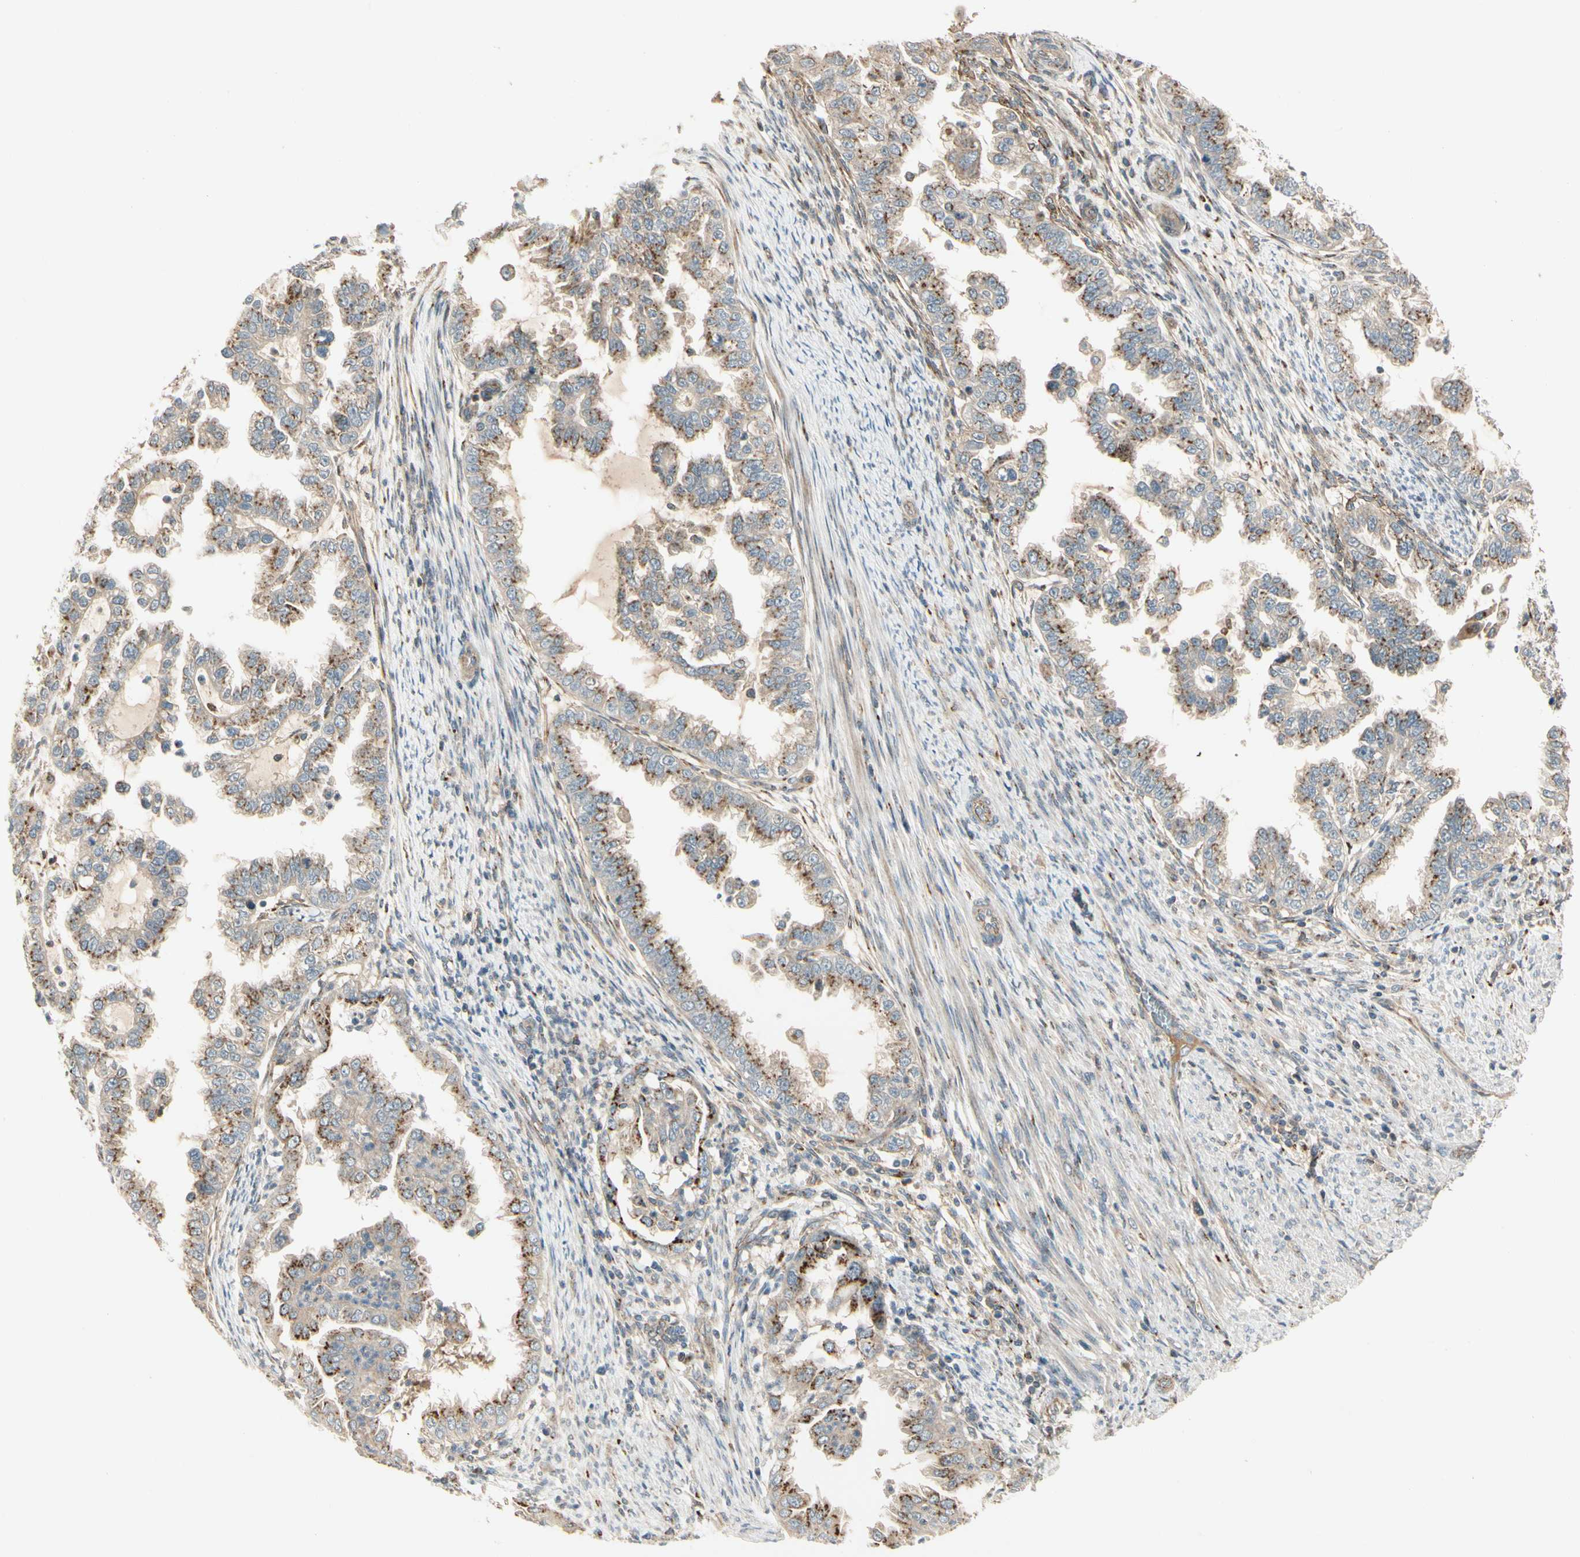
{"staining": {"intensity": "moderate", "quantity": ">75%", "location": "cytoplasmic/membranous"}, "tissue": "endometrial cancer", "cell_type": "Tumor cells", "image_type": "cancer", "snomed": [{"axis": "morphology", "description": "Adenocarcinoma, NOS"}, {"axis": "topography", "description": "Endometrium"}], "caption": "Endometrial adenocarcinoma was stained to show a protein in brown. There is medium levels of moderate cytoplasmic/membranous positivity in approximately >75% of tumor cells.", "gene": "ABCA3", "patient": {"sex": "female", "age": 85}}